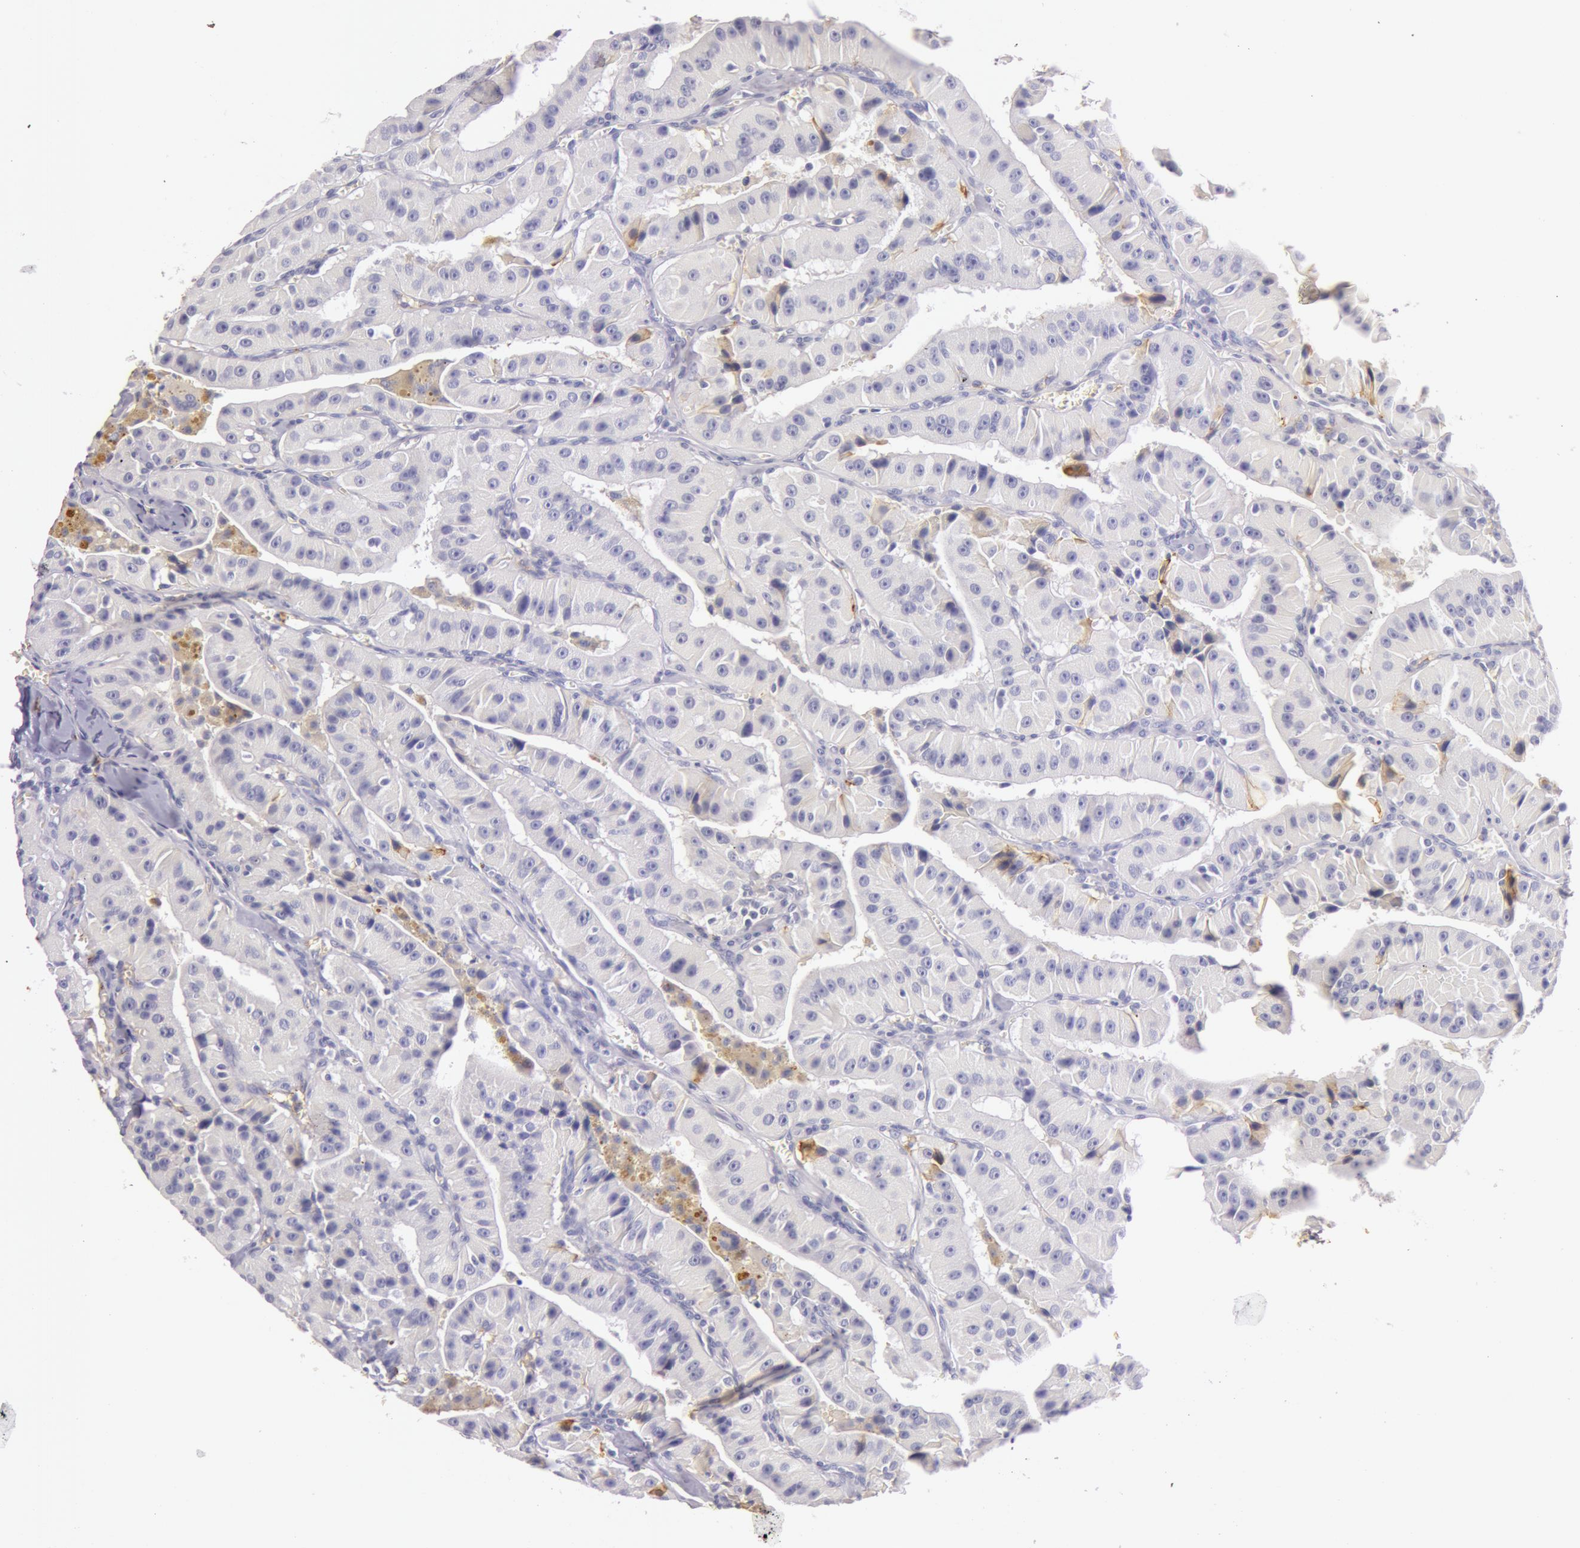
{"staining": {"intensity": "negative", "quantity": "none", "location": "none"}, "tissue": "thyroid cancer", "cell_type": "Tumor cells", "image_type": "cancer", "snomed": [{"axis": "morphology", "description": "Carcinoma, NOS"}, {"axis": "topography", "description": "Thyroid gland"}], "caption": "This is a micrograph of IHC staining of thyroid carcinoma, which shows no positivity in tumor cells.", "gene": "C4BPA", "patient": {"sex": "male", "age": 76}}